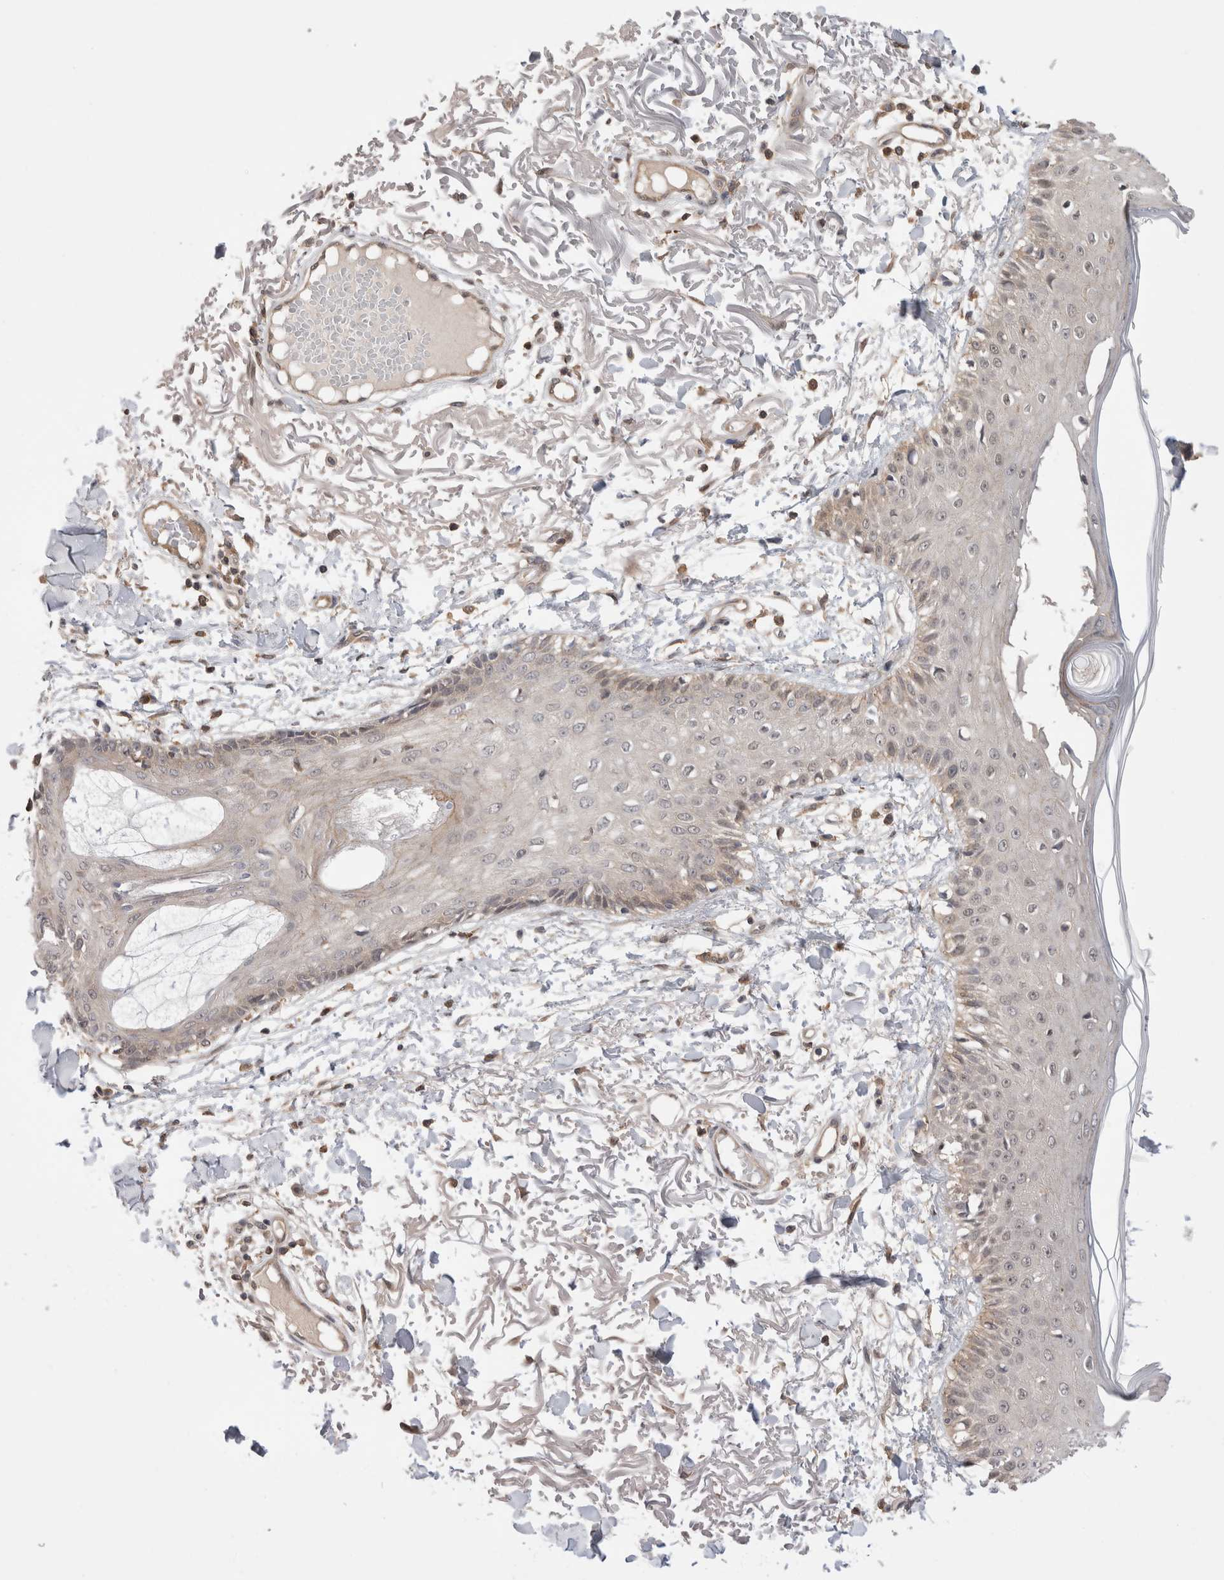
{"staining": {"intensity": "weak", "quantity": "25%-75%", "location": "cytoplasmic/membranous"}, "tissue": "skin", "cell_type": "Fibroblasts", "image_type": "normal", "snomed": [{"axis": "morphology", "description": "Normal tissue, NOS"}, {"axis": "morphology", "description": "Squamous cell carcinoma, NOS"}, {"axis": "topography", "description": "Skin"}, {"axis": "topography", "description": "Peripheral nerve tissue"}], "caption": "Protein staining of unremarkable skin reveals weak cytoplasmic/membranous positivity in about 25%-75% of fibroblasts.", "gene": "NFKB1", "patient": {"sex": "male", "age": 83}}